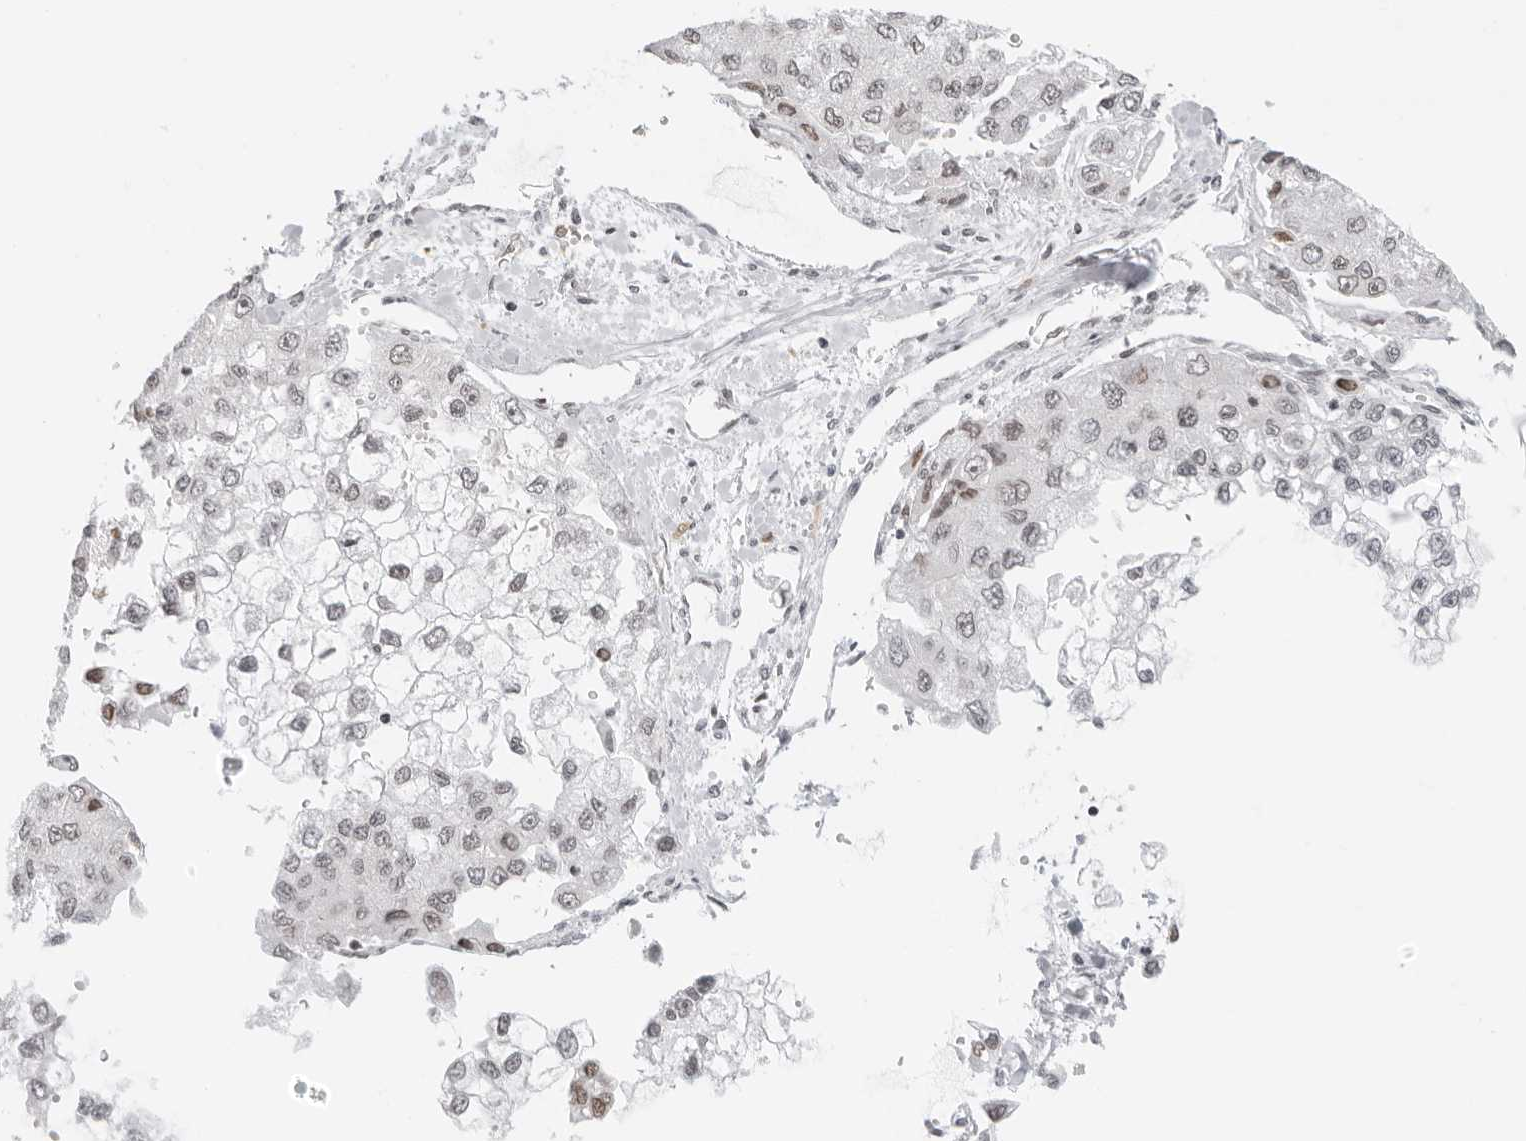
{"staining": {"intensity": "moderate", "quantity": "<25%", "location": "nuclear"}, "tissue": "liver cancer", "cell_type": "Tumor cells", "image_type": "cancer", "snomed": [{"axis": "morphology", "description": "Carcinoma, Hepatocellular, NOS"}, {"axis": "topography", "description": "Liver"}], "caption": "This image displays immunohistochemistry (IHC) staining of hepatocellular carcinoma (liver), with low moderate nuclear staining in about <25% of tumor cells.", "gene": "RCC1", "patient": {"sex": "female", "age": 66}}